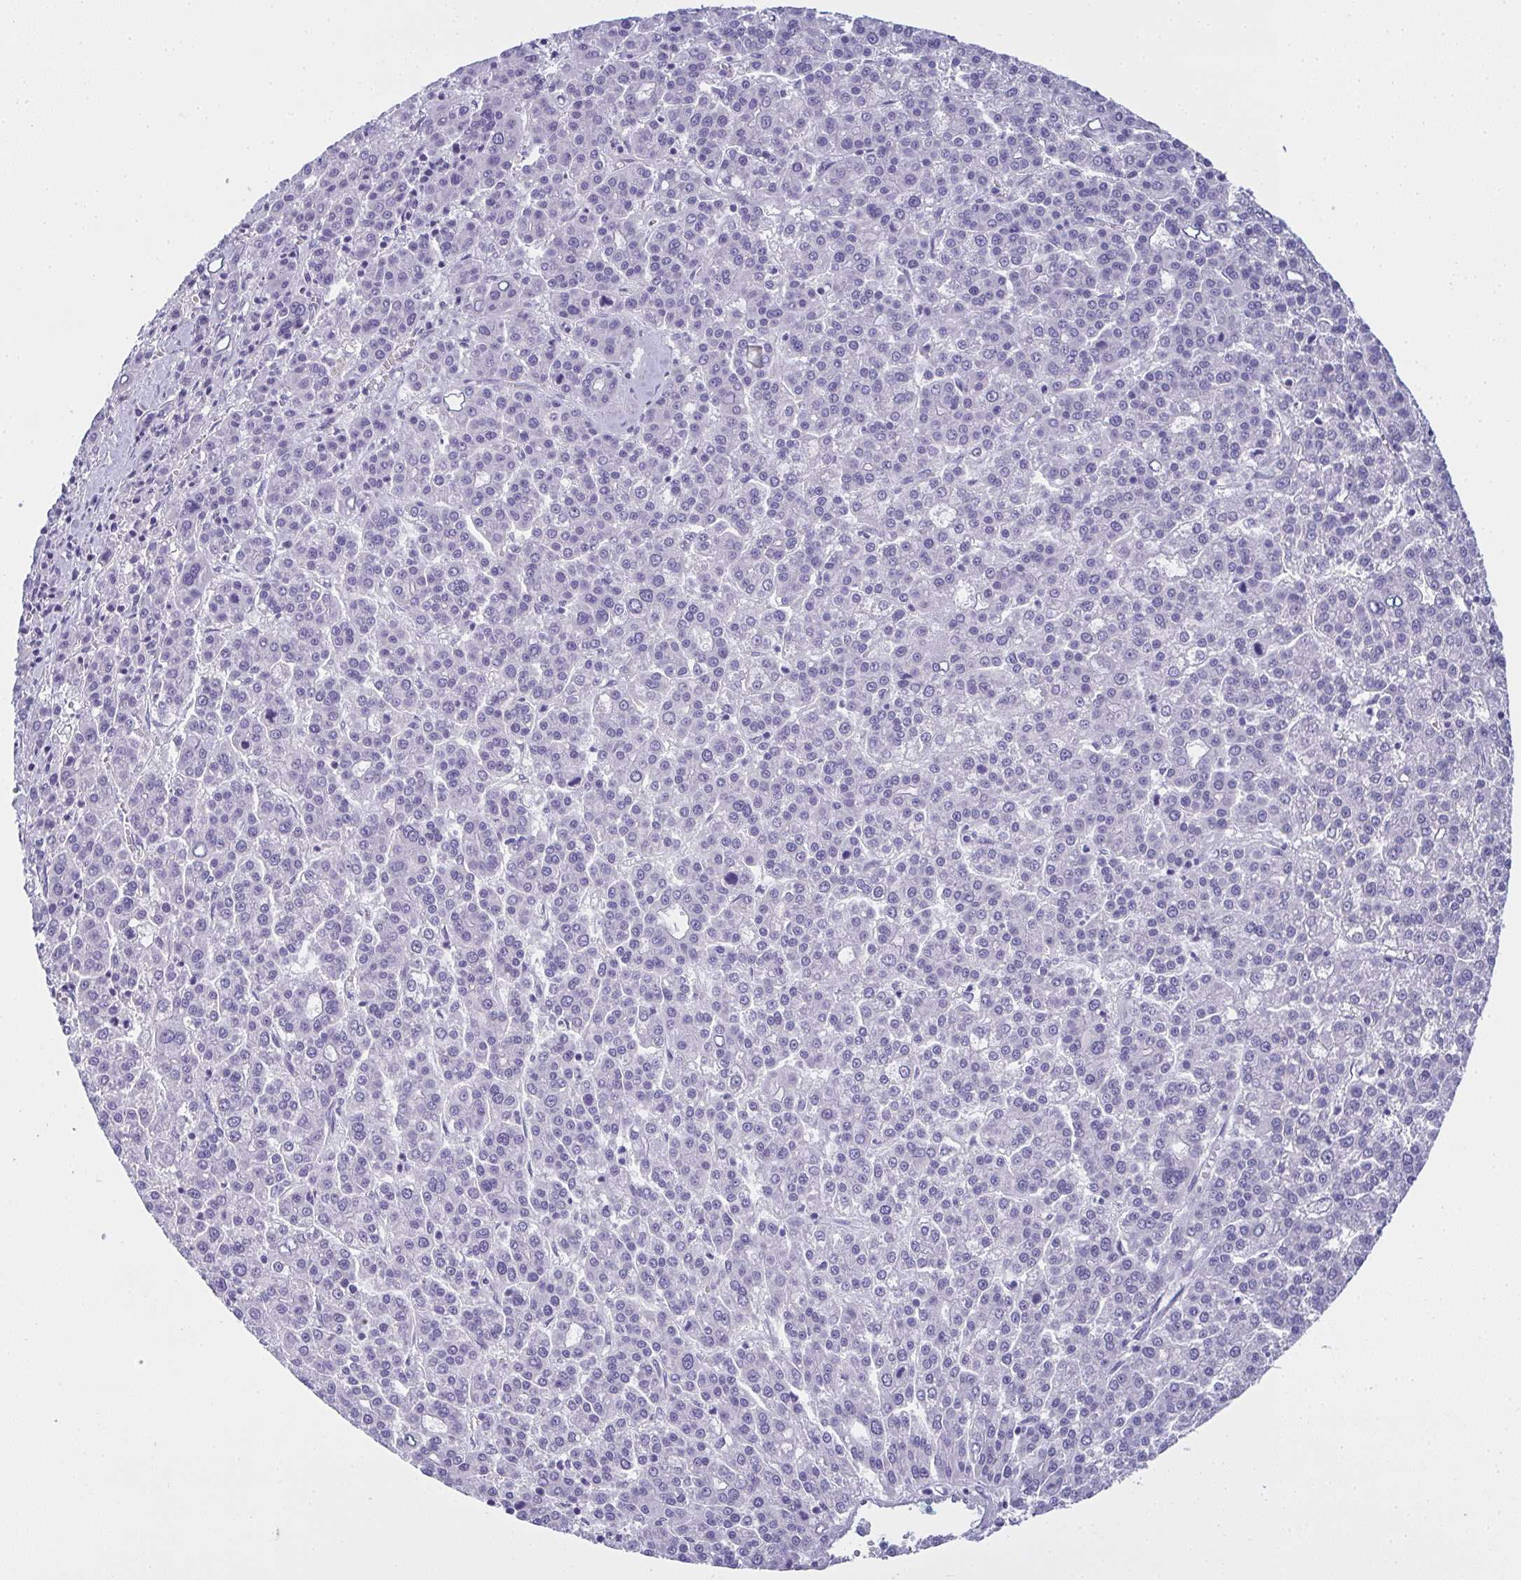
{"staining": {"intensity": "negative", "quantity": "none", "location": "none"}, "tissue": "liver cancer", "cell_type": "Tumor cells", "image_type": "cancer", "snomed": [{"axis": "morphology", "description": "Carcinoma, Hepatocellular, NOS"}, {"axis": "topography", "description": "Liver"}], "caption": "This is an IHC image of liver cancer (hepatocellular carcinoma). There is no expression in tumor cells.", "gene": "SLC36A2", "patient": {"sex": "female", "age": 58}}